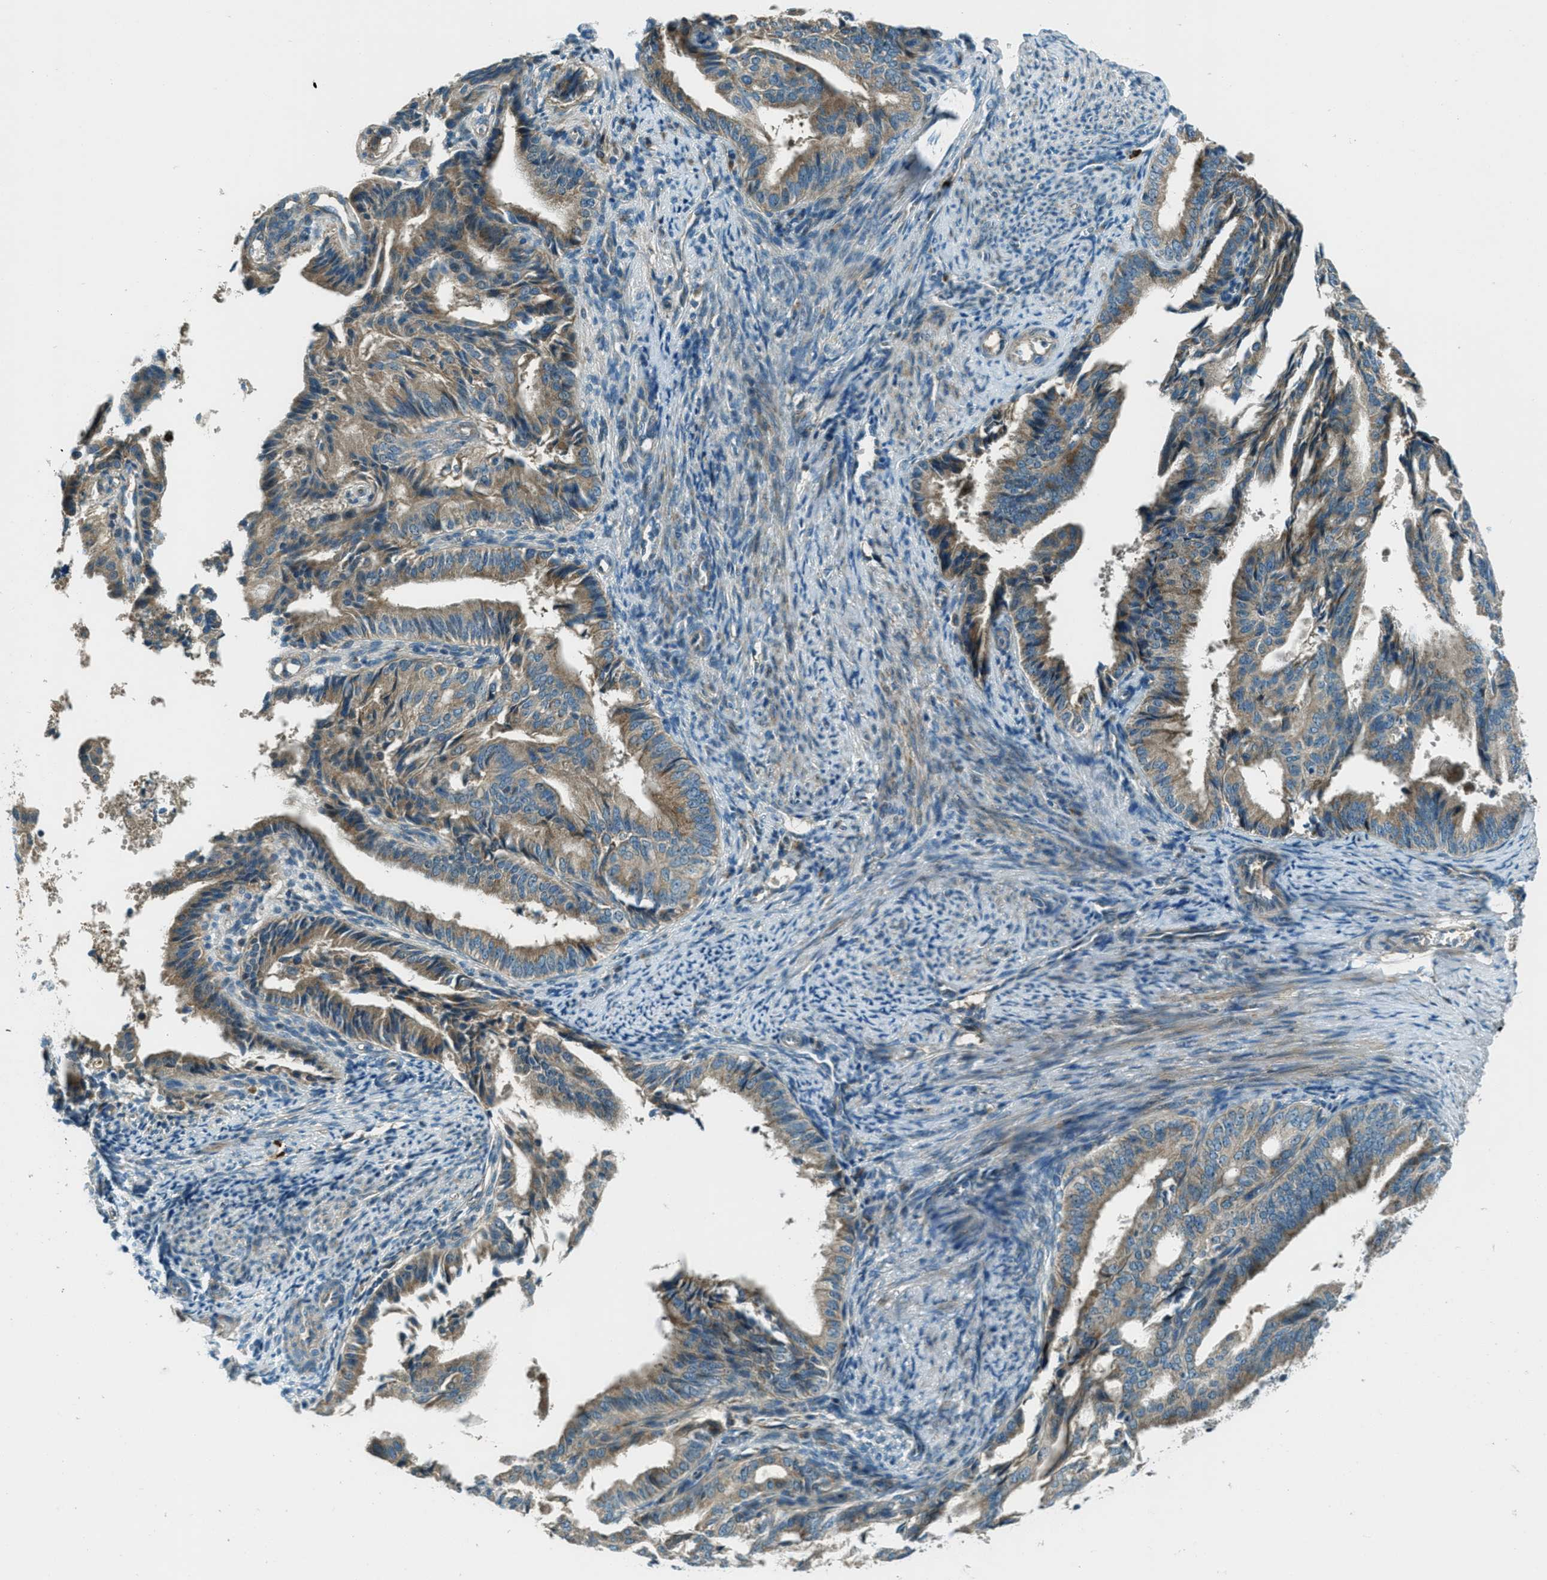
{"staining": {"intensity": "moderate", "quantity": ">75%", "location": "cytoplasmic/membranous"}, "tissue": "endometrial cancer", "cell_type": "Tumor cells", "image_type": "cancer", "snomed": [{"axis": "morphology", "description": "Adenocarcinoma, NOS"}, {"axis": "topography", "description": "Endometrium"}], "caption": "Immunohistochemistry (IHC) of adenocarcinoma (endometrial) shows medium levels of moderate cytoplasmic/membranous expression in approximately >75% of tumor cells. The protein of interest is stained brown, and the nuclei are stained in blue (DAB IHC with brightfield microscopy, high magnification).", "gene": "FAR1", "patient": {"sex": "female", "age": 58}}